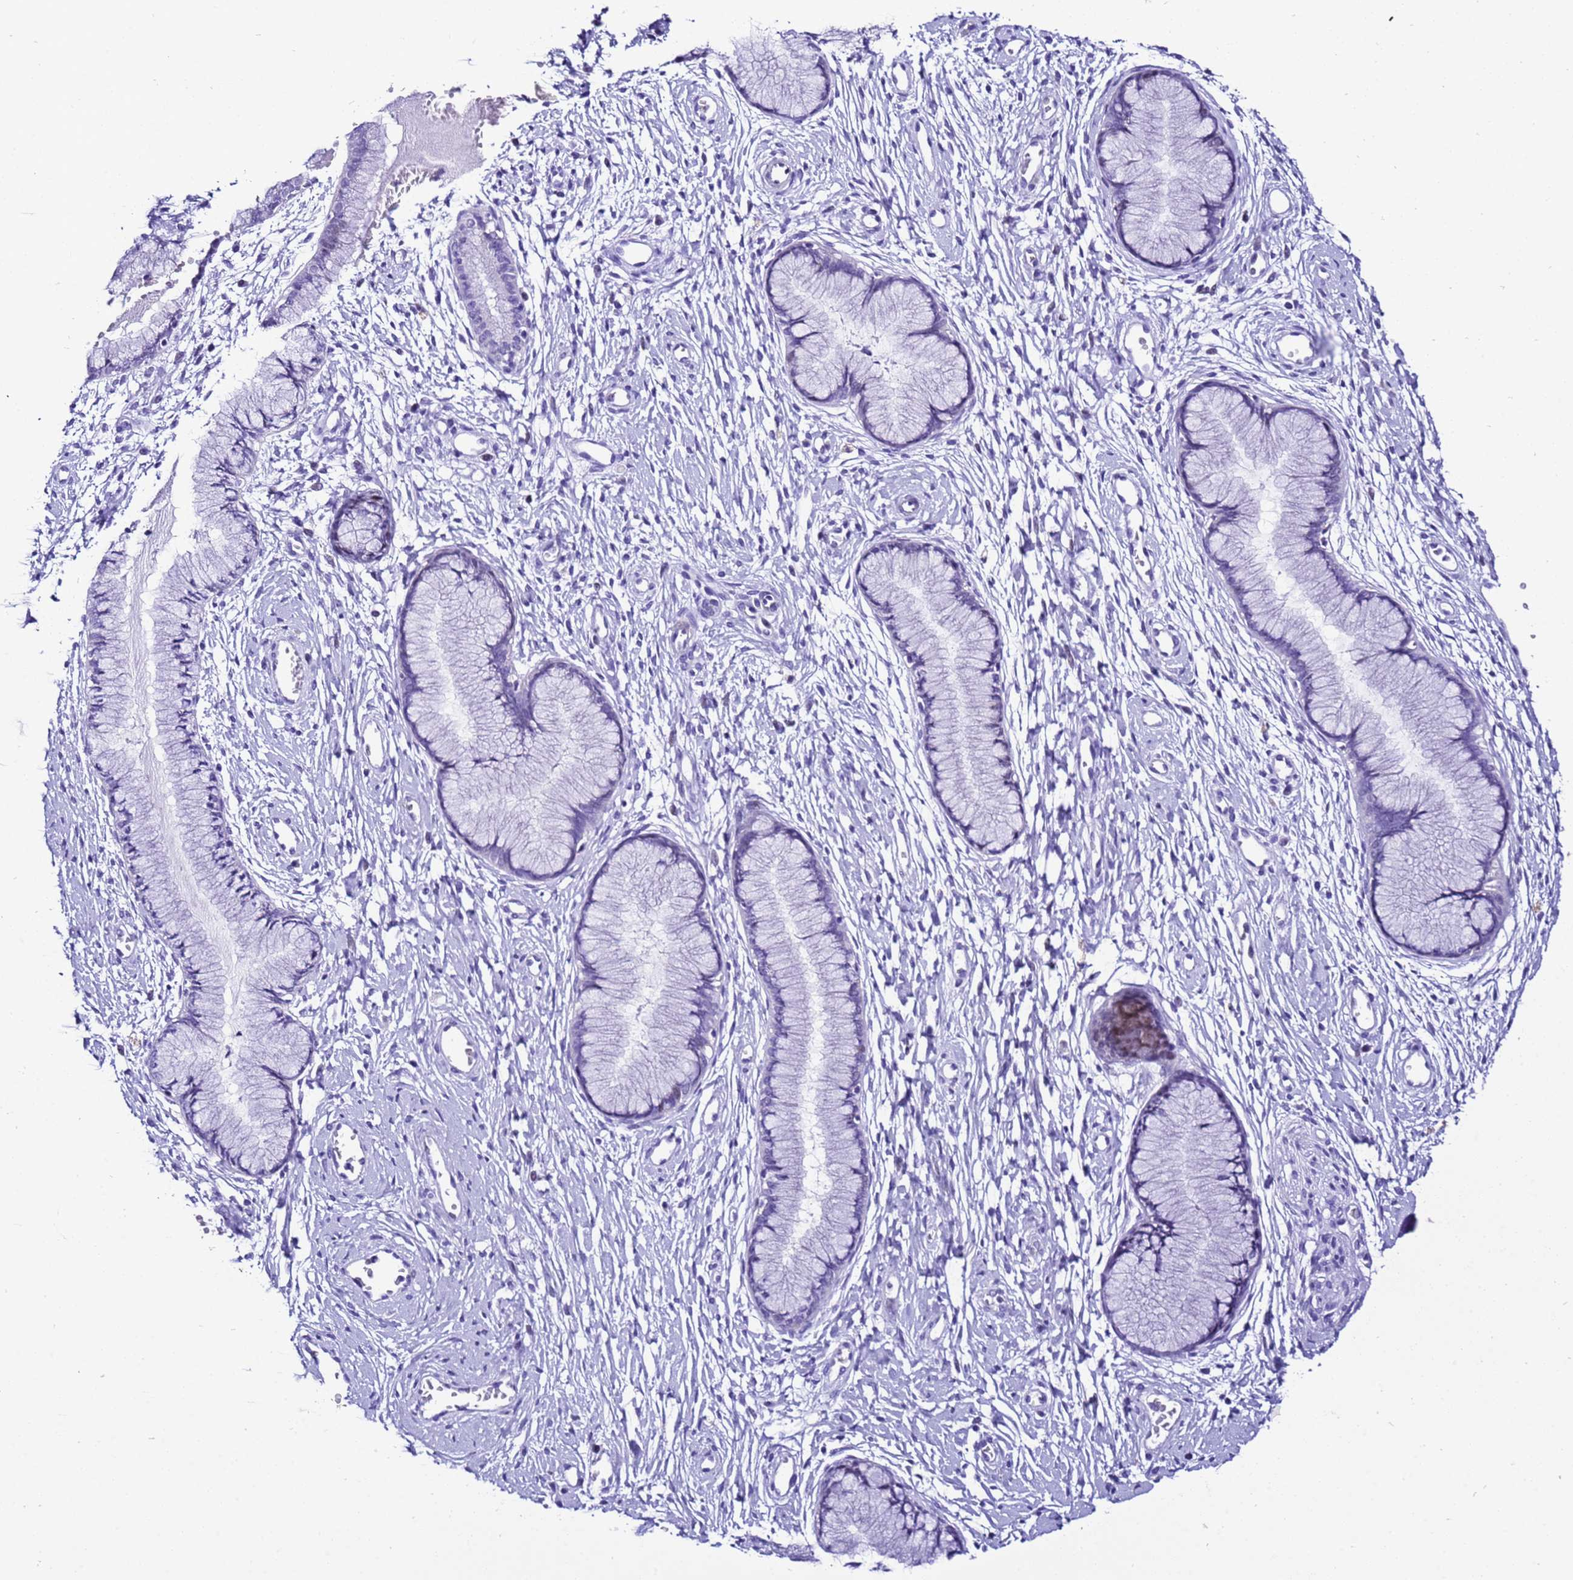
{"staining": {"intensity": "negative", "quantity": "none", "location": "none"}, "tissue": "cervix", "cell_type": "Glandular cells", "image_type": "normal", "snomed": [{"axis": "morphology", "description": "Normal tissue, NOS"}, {"axis": "topography", "description": "Cervix"}], "caption": "This is an immunohistochemistry (IHC) histopathology image of benign cervix. There is no expression in glandular cells.", "gene": "ZNF417", "patient": {"sex": "female", "age": 42}}